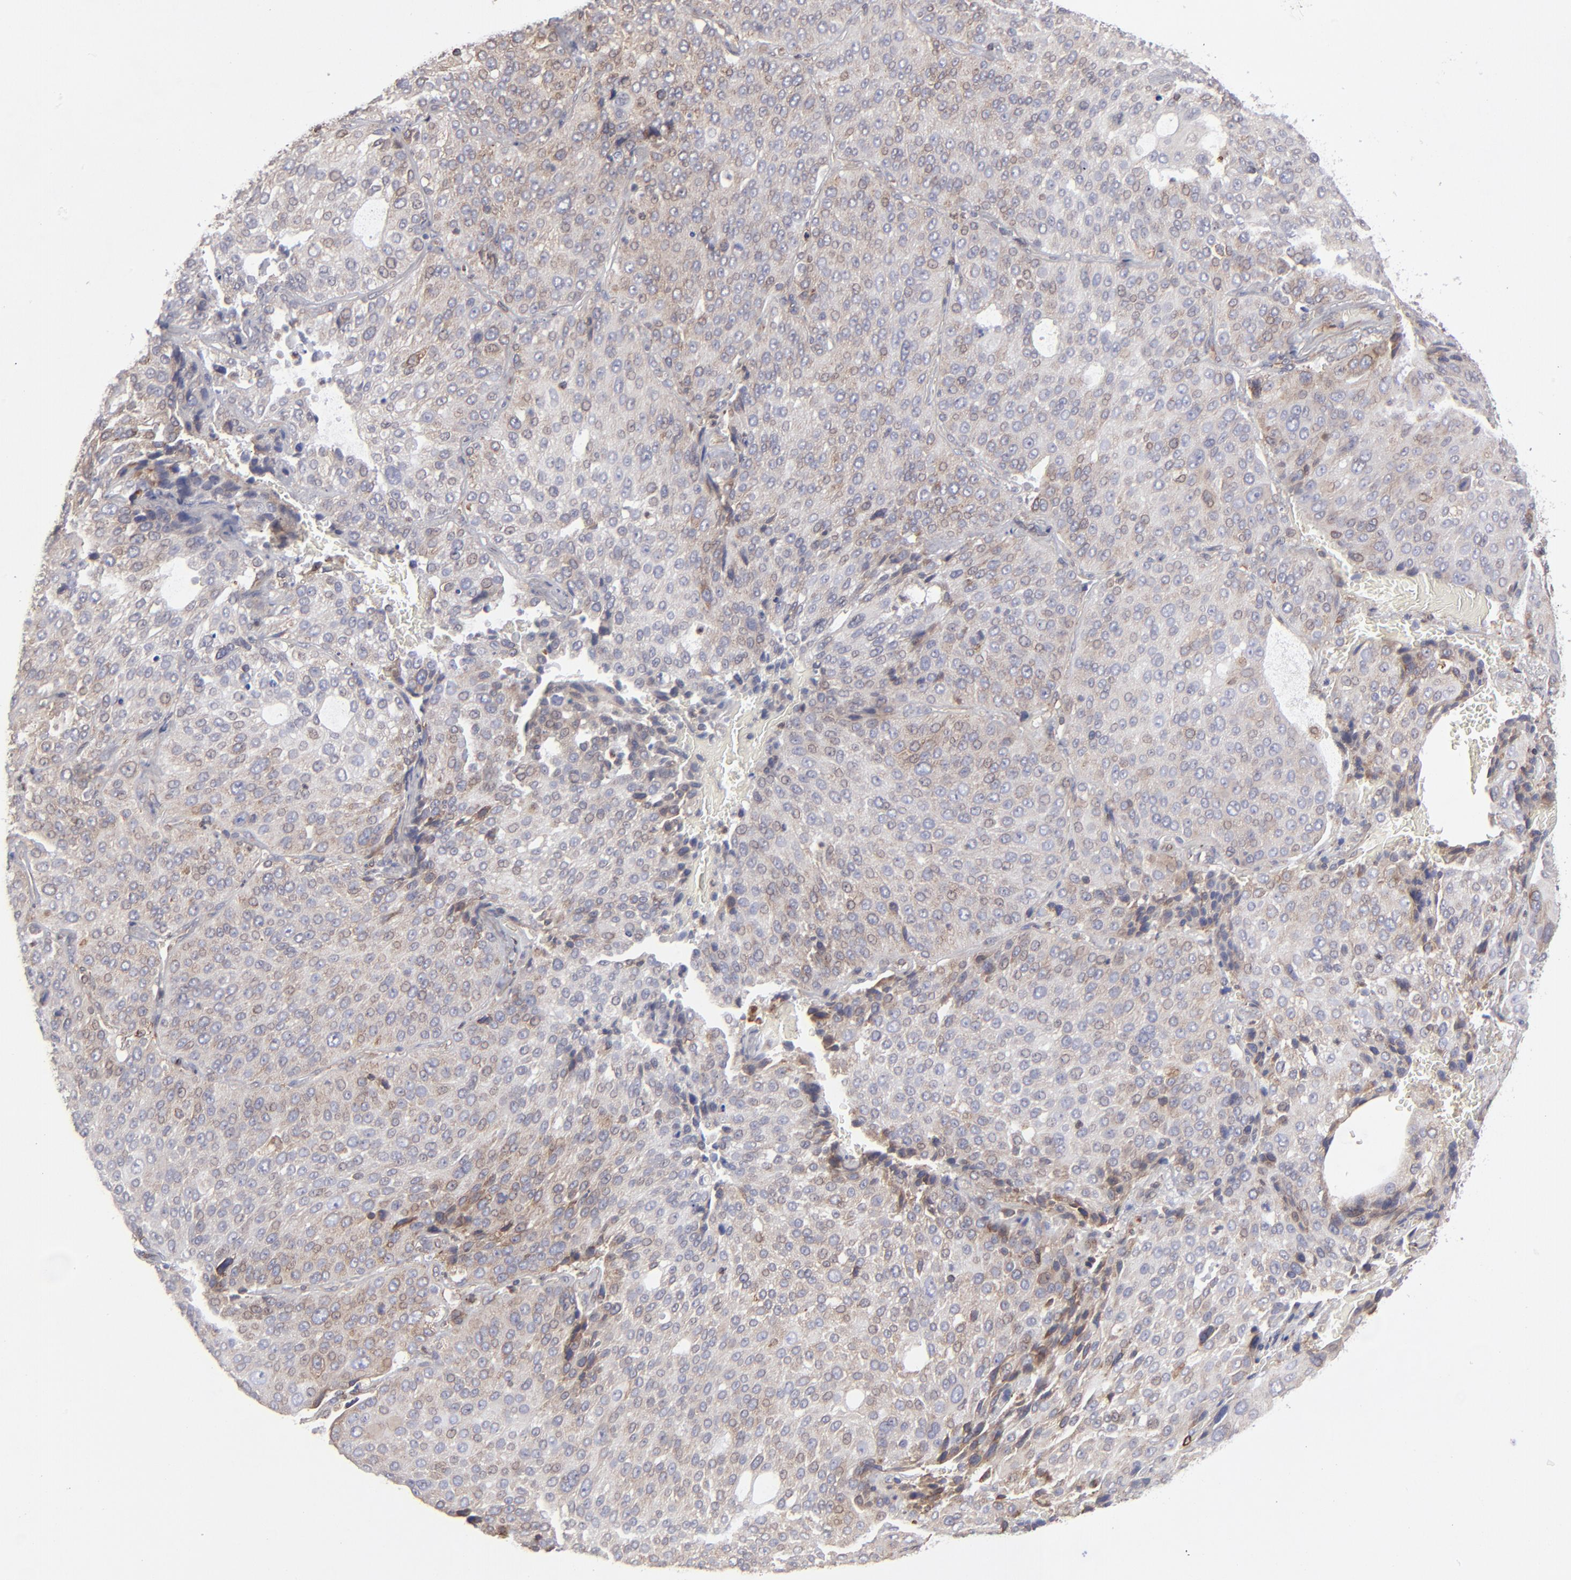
{"staining": {"intensity": "weak", "quantity": ">75%", "location": "cytoplasmic/membranous"}, "tissue": "lung cancer", "cell_type": "Tumor cells", "image_type": "cancer", "snomed": [{"axis": "morphology", "description": "Squamous cell carcinoma, NOS"}, {"axis": "topography", "description": "Lung"}], "caption": "Weak cytoplasmic/membranous staining for a protein is seen in approximately >75% of tumor cells of lung cancer using immunohistochemistry (IHC).", "gene": "TMX1", "patient": {"sex": "male", "age": 54}}